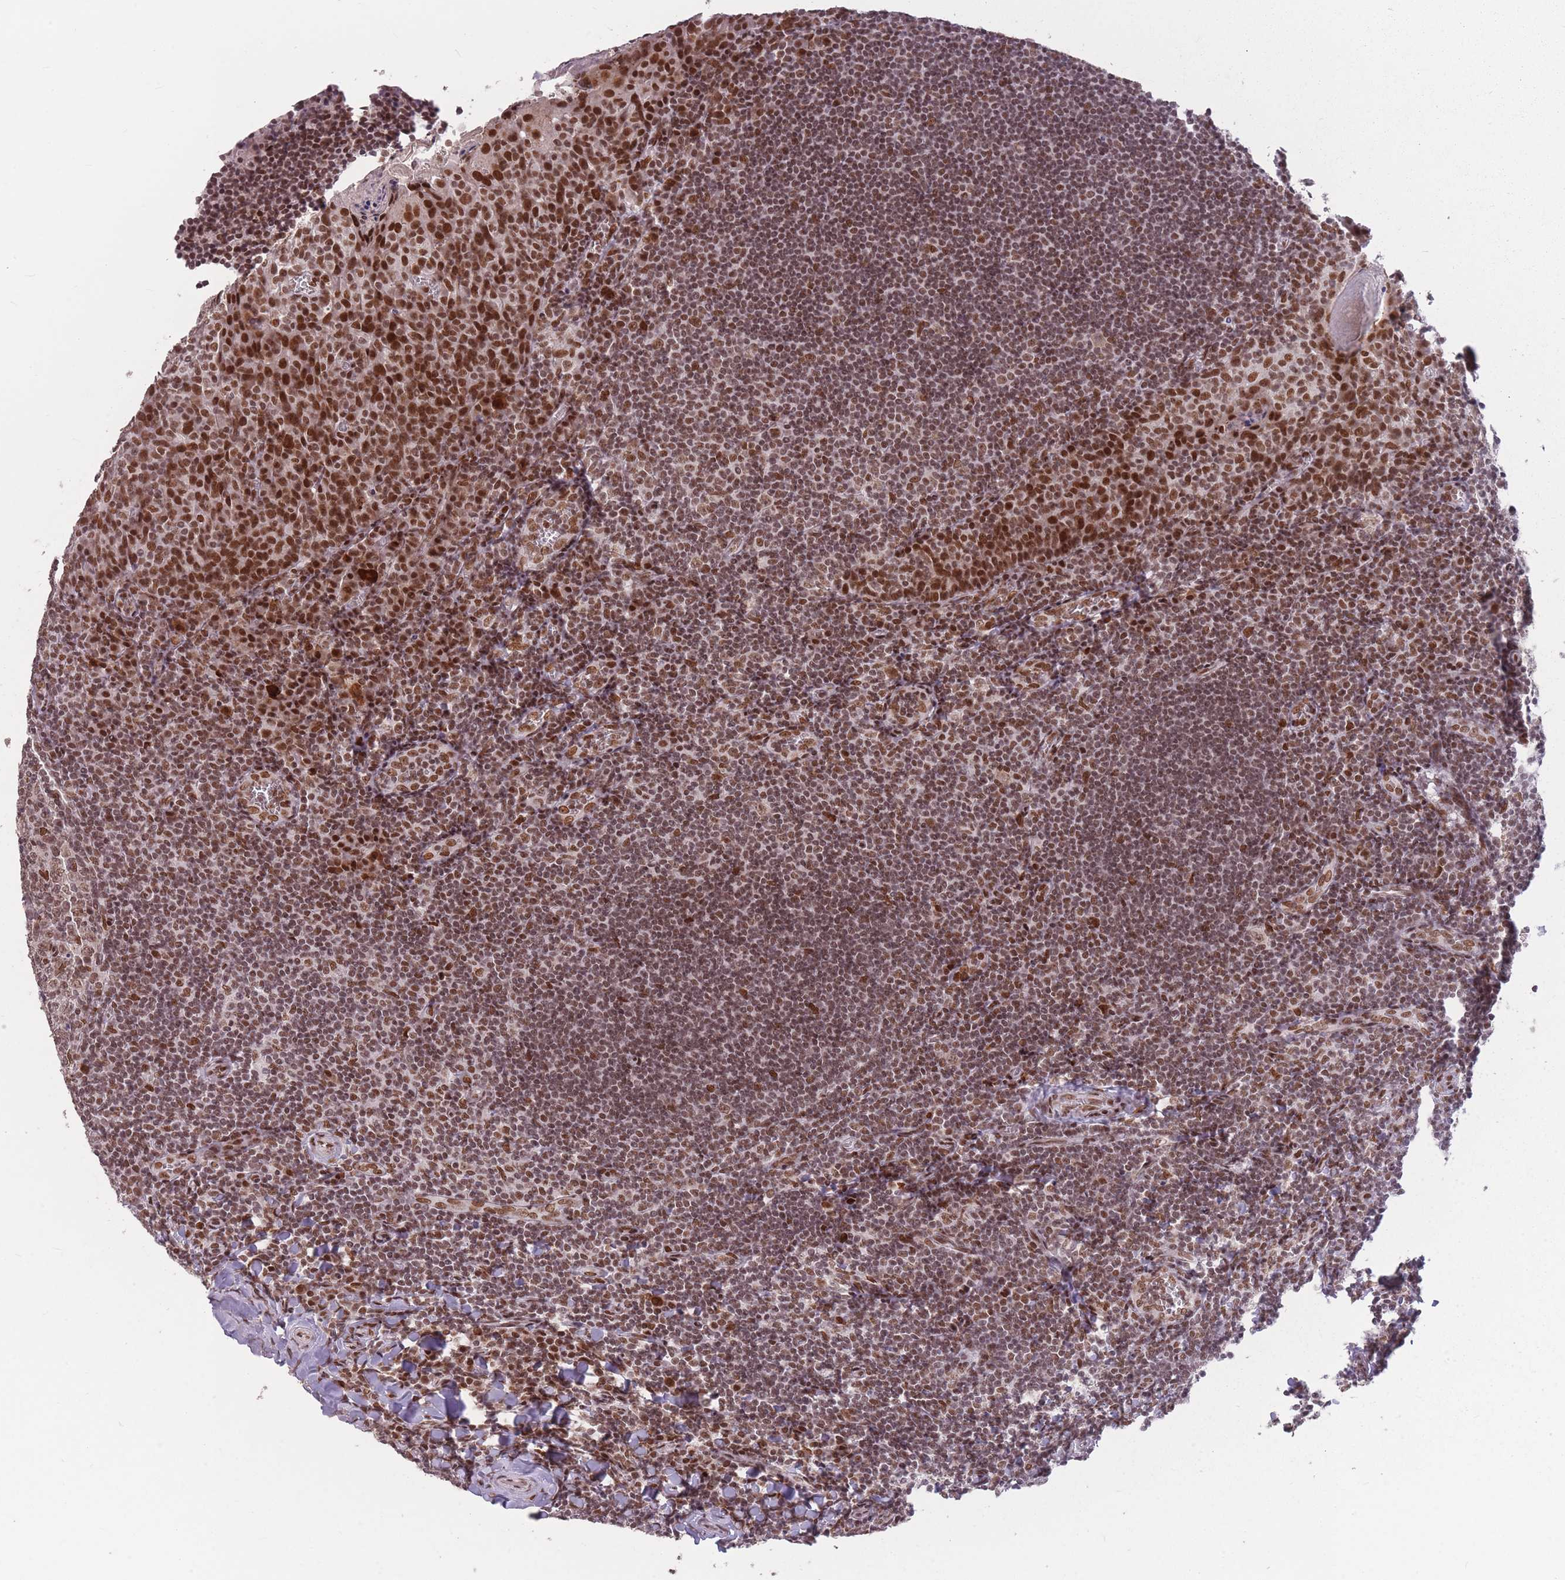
{"staining": {"intensity": "weak", "quantity": "25%-75%", "location": "nuclear"}, "tissue": "tonsil", "cell_type": "Germinal center cells", "image_type": "normal", "snomed": [{"axis": "morphology", "description": "Normal tissue, NOS"}, {"axis": "topography", "description": "Tonsil"}], "caption": "DAB (3,3'-diaminobenzidine) immunohistochemical staining of normal tonsil exhibits weak nuclear protein expression in approximately 25%-75% of germinal center cells.", "gene": "HNRNPUL1", "patient": {"sex": "male", "age": 27}}